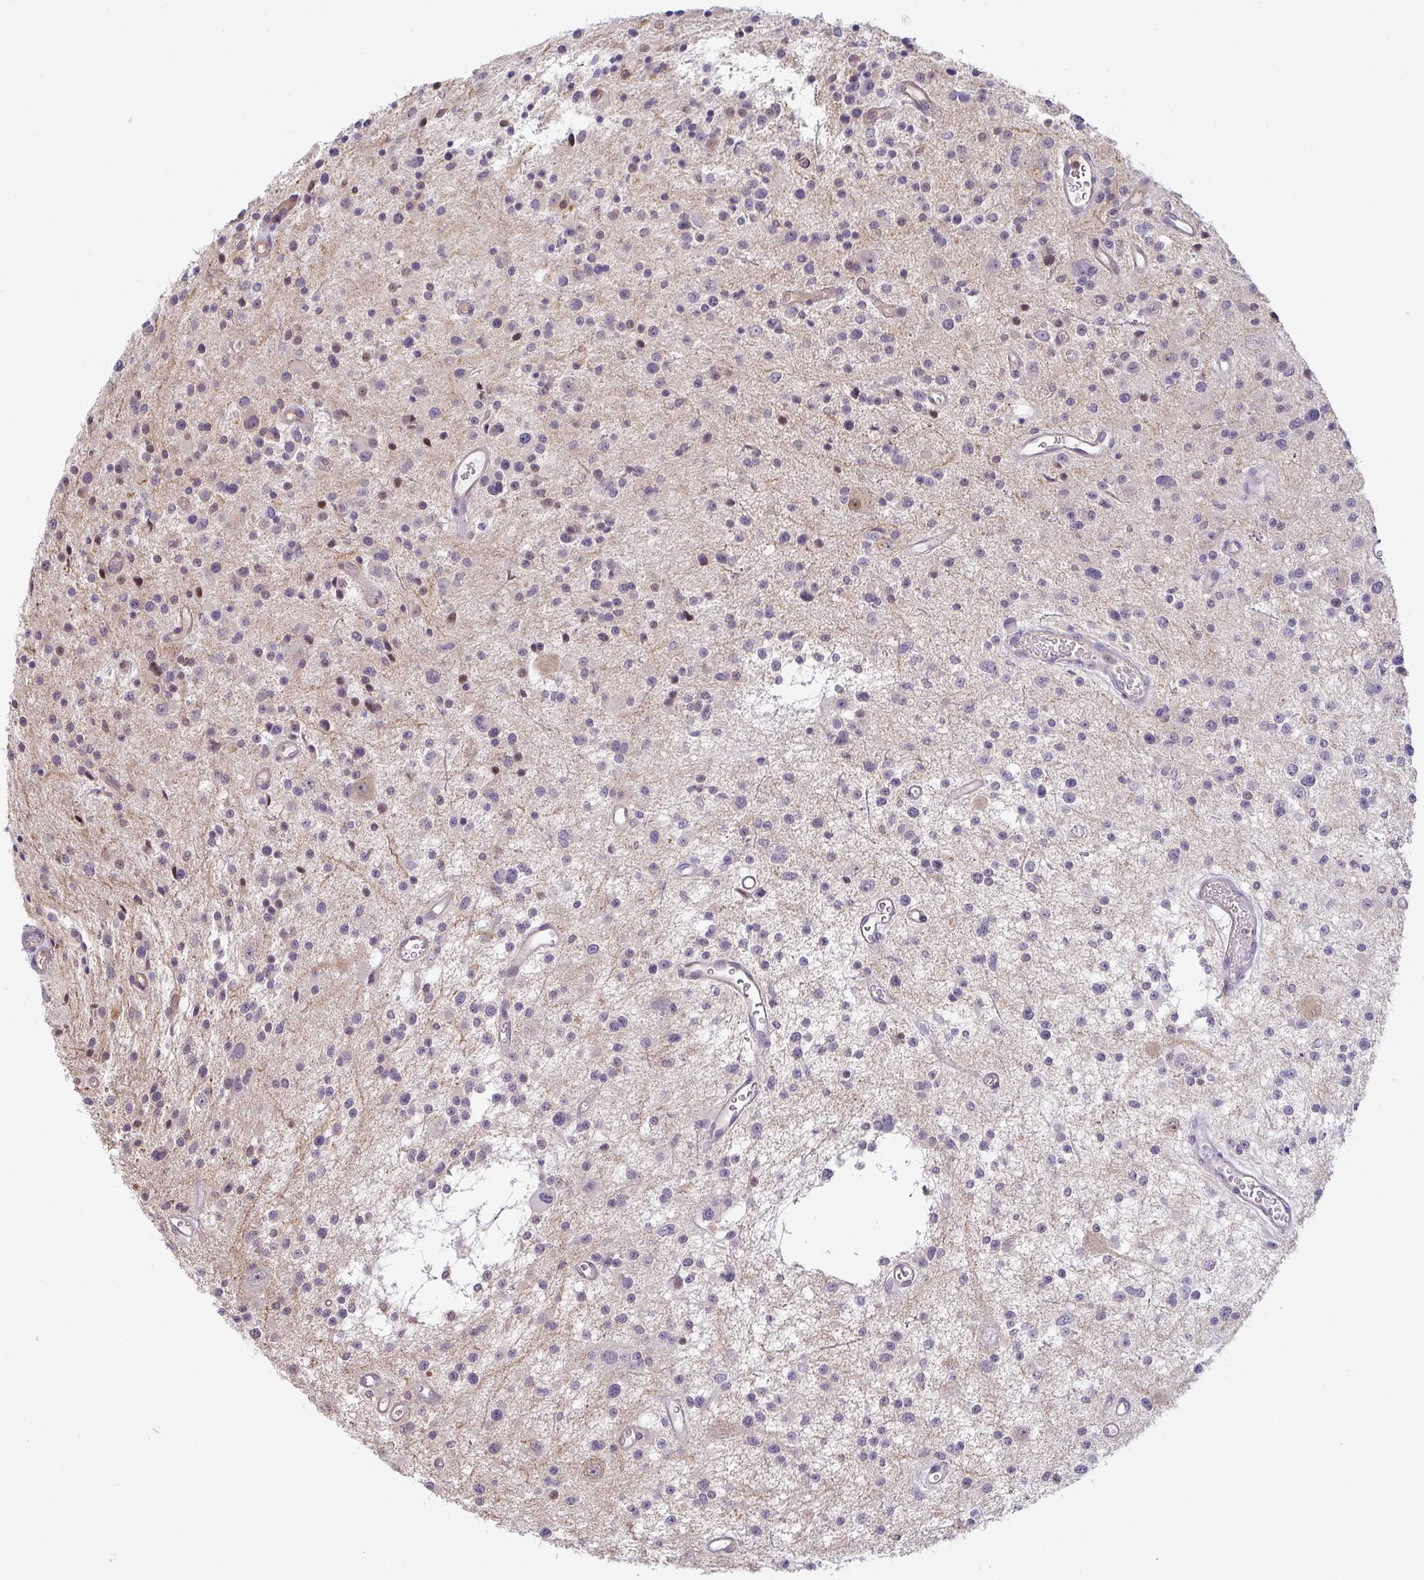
{"staining": {"intensity": "negative", "quantity": "none", "location": "none"}, "tissue": "glioma", "cell_type": "Tumor cells", "image_type": "cancer", "snomed": [{"axis": "morphology", "description": "Glioma, malignant, Low grade"}, {"axis": "topography", "description": "Brain"}], "caption": "Glioma stained for a protein using immunohistochemistry shows no staining tumor cells.", "gene": "GSDMB", "patient": {"sex": "male", "age": 43}}